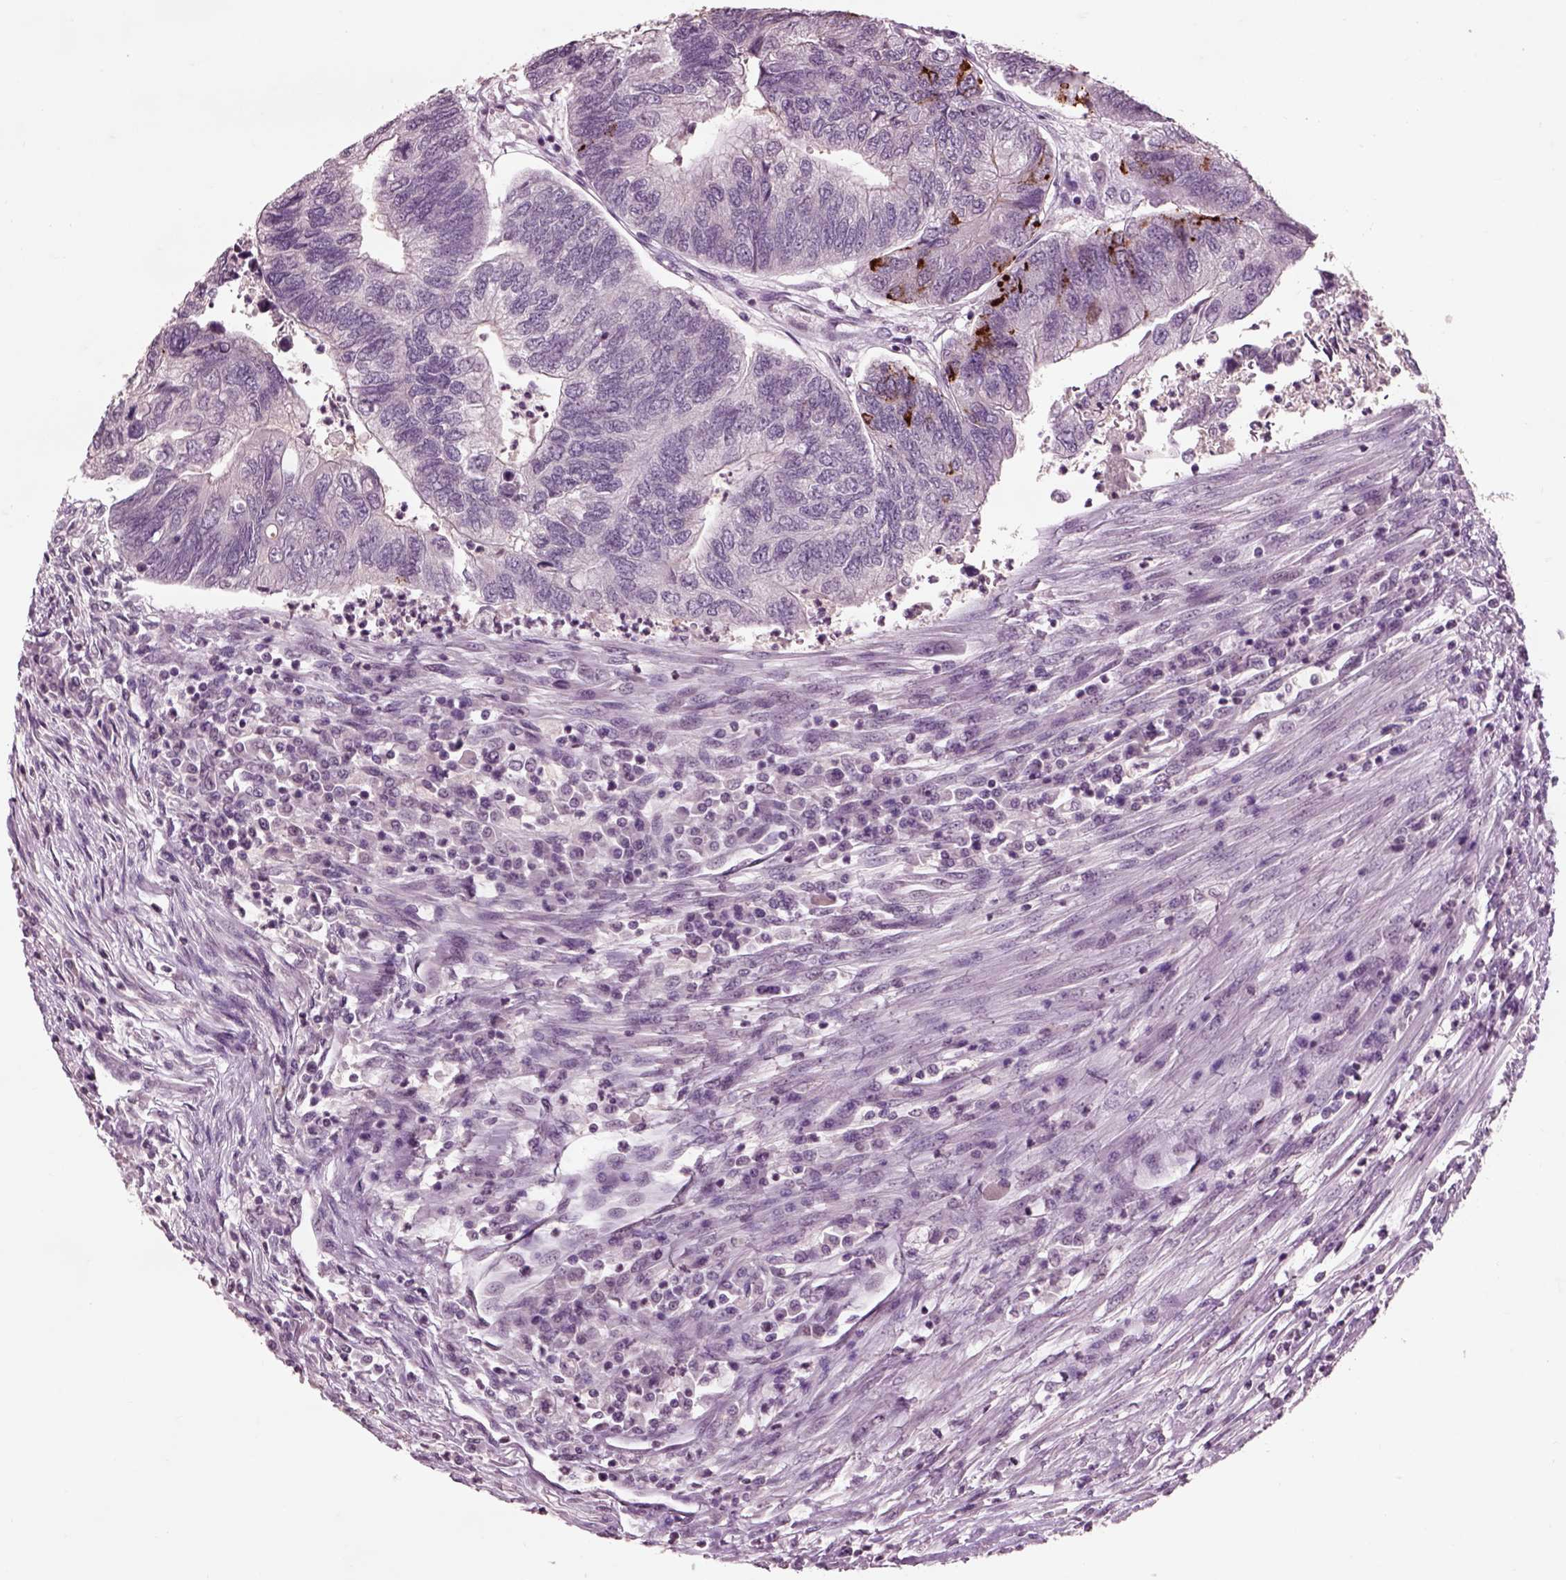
{"staining": {"intensity": "negative", "quantity": "none", "location": "none"}, "tissue": "colorectal cancer", "cell_type": "Tumor cells", "image_type": "cancer", "snomed": [{"axis": "morphology", "description": "Adenocarcinoma, NOS"}, {"axis": "topography", "description": "Colon"}], "caption": "A micrograph of adenocarcinoma (colorectal) stained for a protein shows no brown staining in tumor cells.", "gene": "CHGB", "patient": {"sex": "female", "age": 67}}